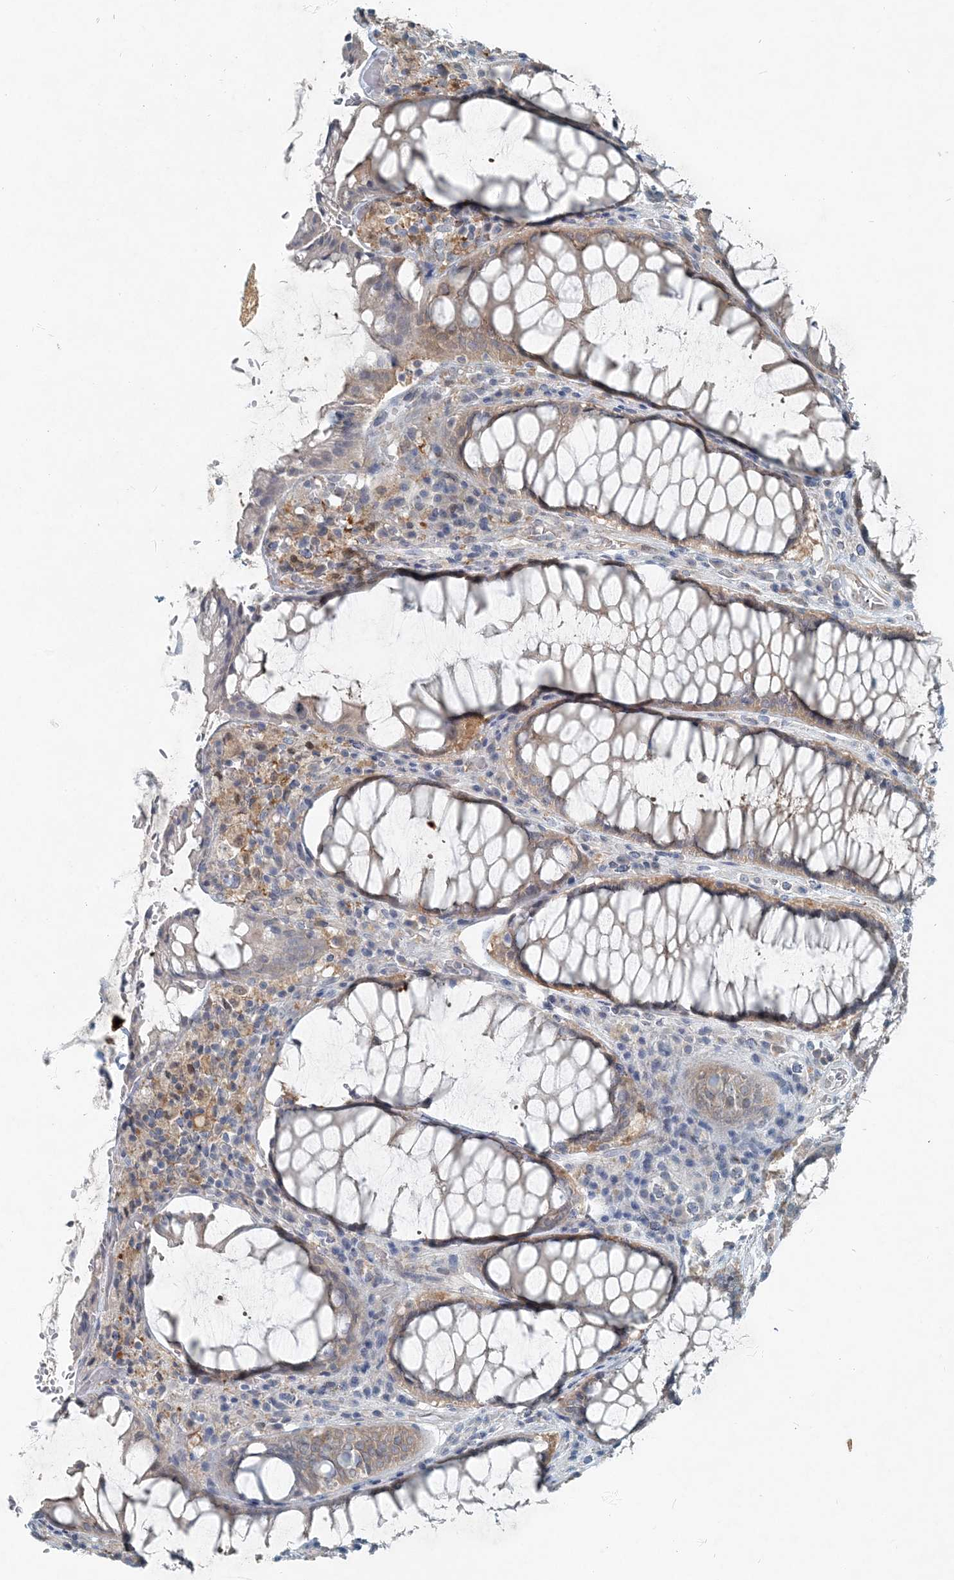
{"staining": {"intensity": "weak", "quantity": ">75%", "location": "cytoplasmic/membranous"}, "tissue": "rectum", "cell_type": "Glandular cells", "image_type": "normal", "snomed": [{"axis": "morphology", "description": "Normal tissue, NOS"}, {"axis": "topography", "description": "Rectum"}], "caption": "Protein staining of benign rectum demonstrates weak cytoplasmic/membranous staining in about >75% of glandular cells.", "gene": "ARMH1", "patient": {"sex": "male", "age": 64}}